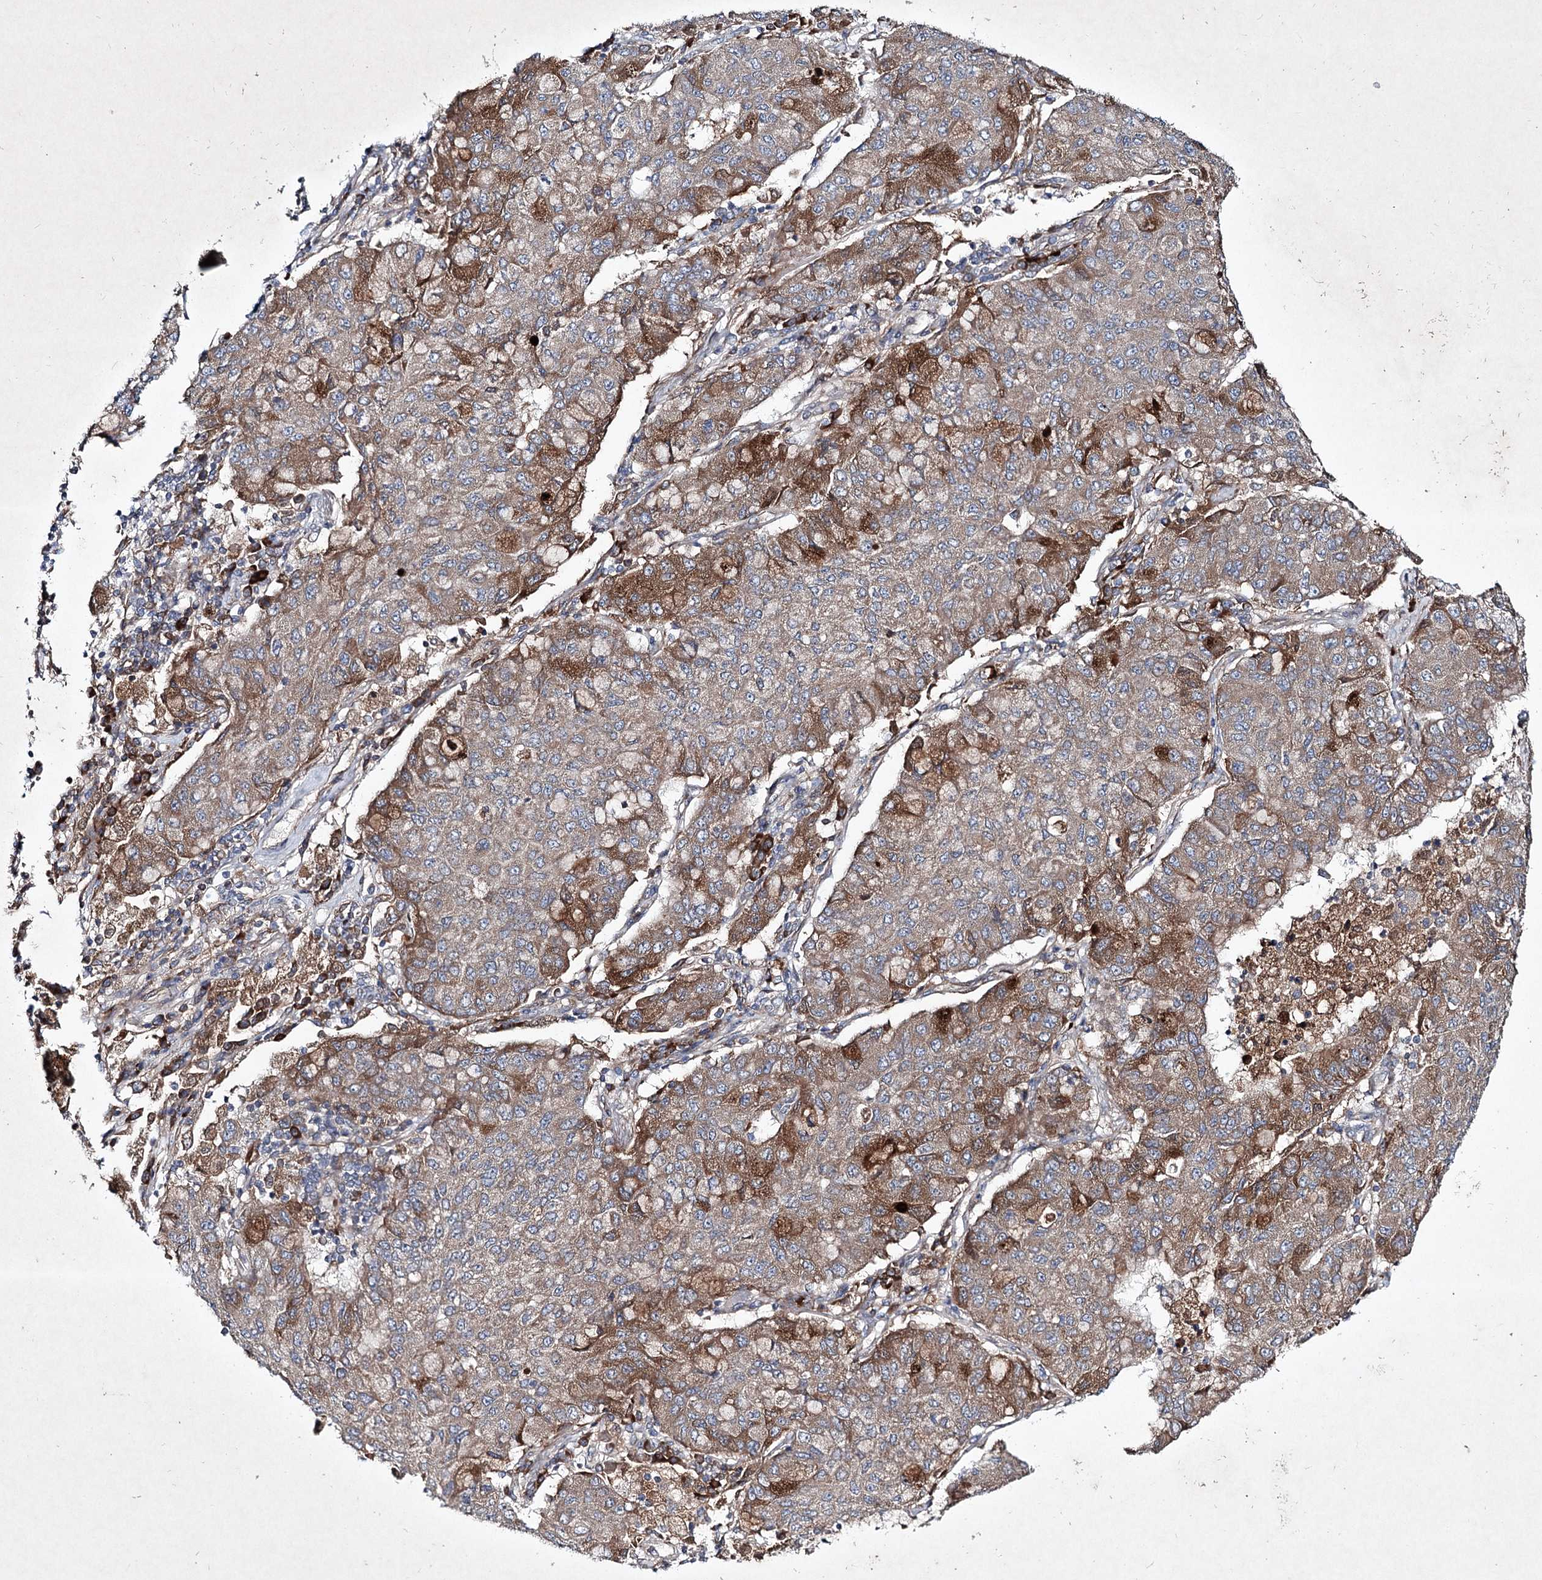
{"staining": {"intensity": "moderate", "quantity": "25%-75%", "location": "cytoplasmic/membranous"}, "tissue": "lung cancer", "cell_type": "Tumor cells", "image_type": "cancer", "snomed": [{"axis": "morphology", "description": "Squamous cell carcinoma, NOS"}, {"axis": "topography", "description": "Lung"}], "caption": "An IHC photomicrograph of tumor tissue is shown. Protein staining in brown shows moderate cytoplasmic/membranous positivity in lung squamous cell carcinoma within tumor cells. The protein of interest is stained brown, and the nuclei are stained in blue (DAB (3,3'-diaminobenzidine) IHC with brightfield microscopy, high magnification).", "gene": "ALG9", "patient": {"sex": "male", "age": 74}}